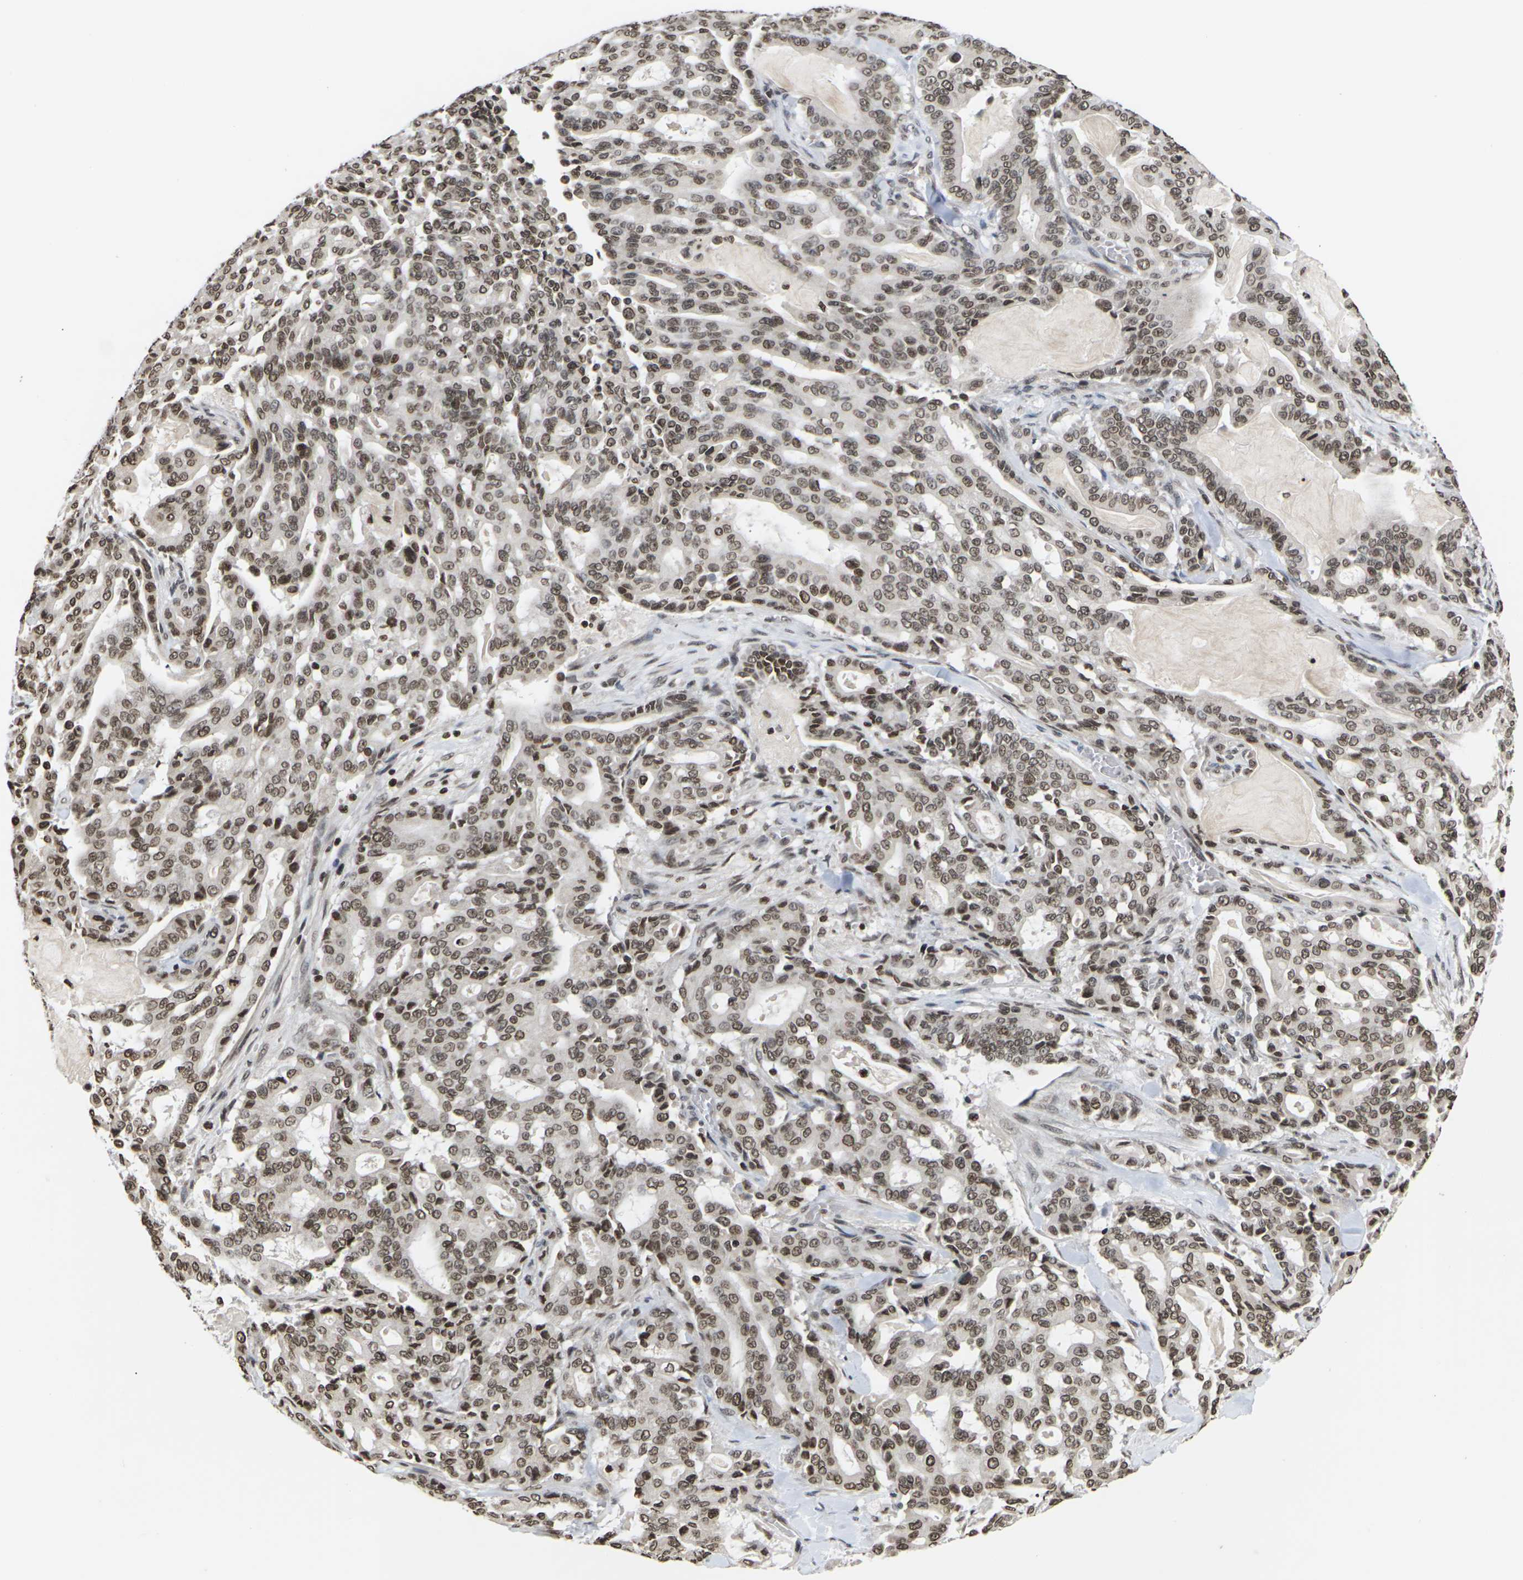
{"staining": {"intensity": "moderate", "quantity": ">75%", "location": "nuclear"}, "tissue": "pancreatic cancer", "cell_type": "Tumor cells", "image_type": "cancer", "snomed": [{"axis": "morphology", "description": "Adenocarcinoma, NOS"}, {"axis": "topography", "description": "Pancreas"}], "caption": "Human pancreatic cancer stained for a protein (brown) displays moderate nuclear positive expression in approximately >75% of tumor cells.", "gene": "ETV5", "patient": {"sex": "male", "age": 63}}